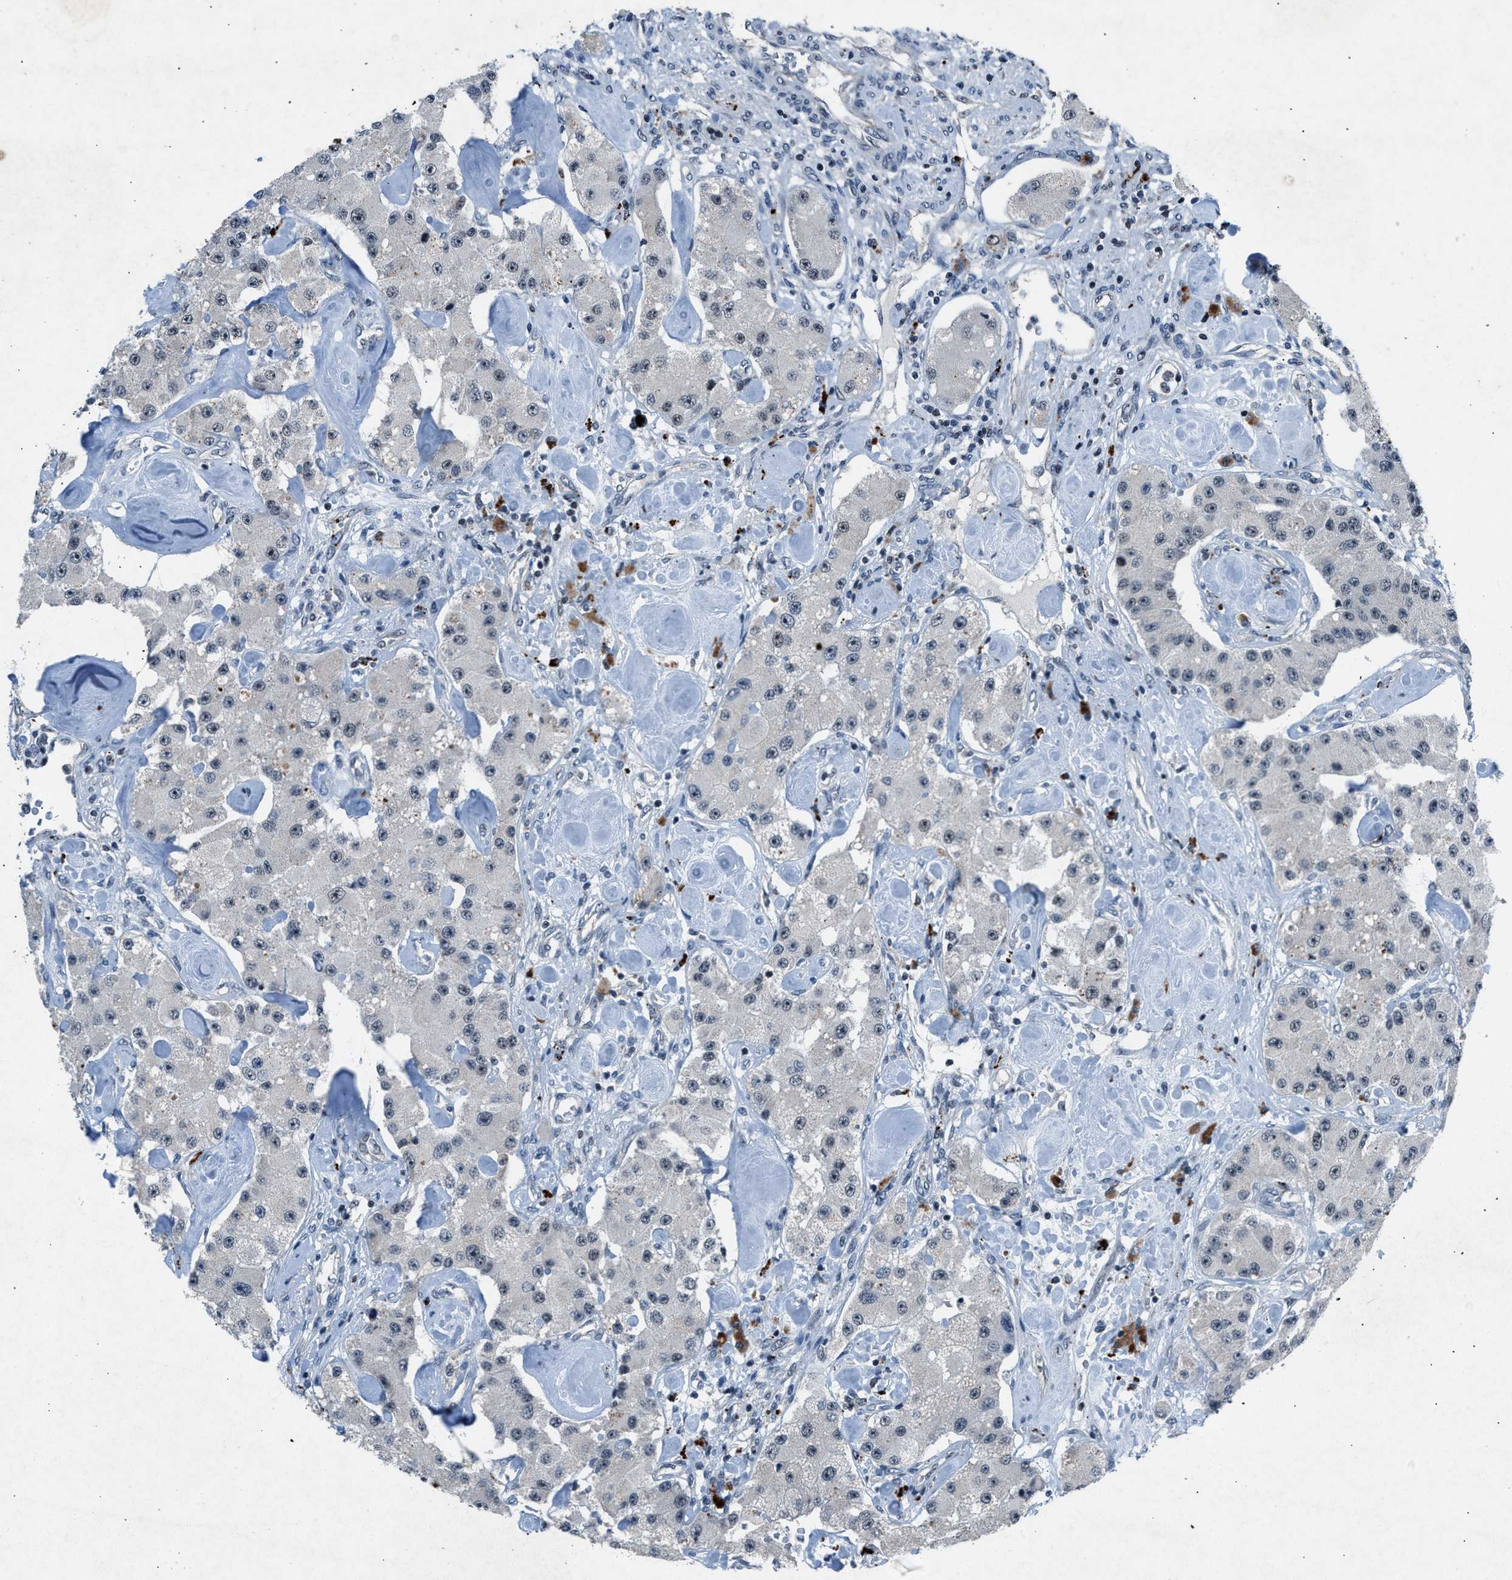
{"staining": {"intensity": "negative", "quantity": "none", "location": "none"}, "tissue": "carcinoid", "cell_type": "Tumor cells", "image_type": "cancer", "snomed": [{"axis": "morphology", "description": "Carcinoid, malignant, NOS"}, {"axis": "topography", "description": "Pancreas"}], "caption": "DAB immunohistochemical staining of human carcinoid (malignant) displays no significant expression in tumor cells.", "gene": "ADCY1", "patient": {"sex": "male", "age": 41}}